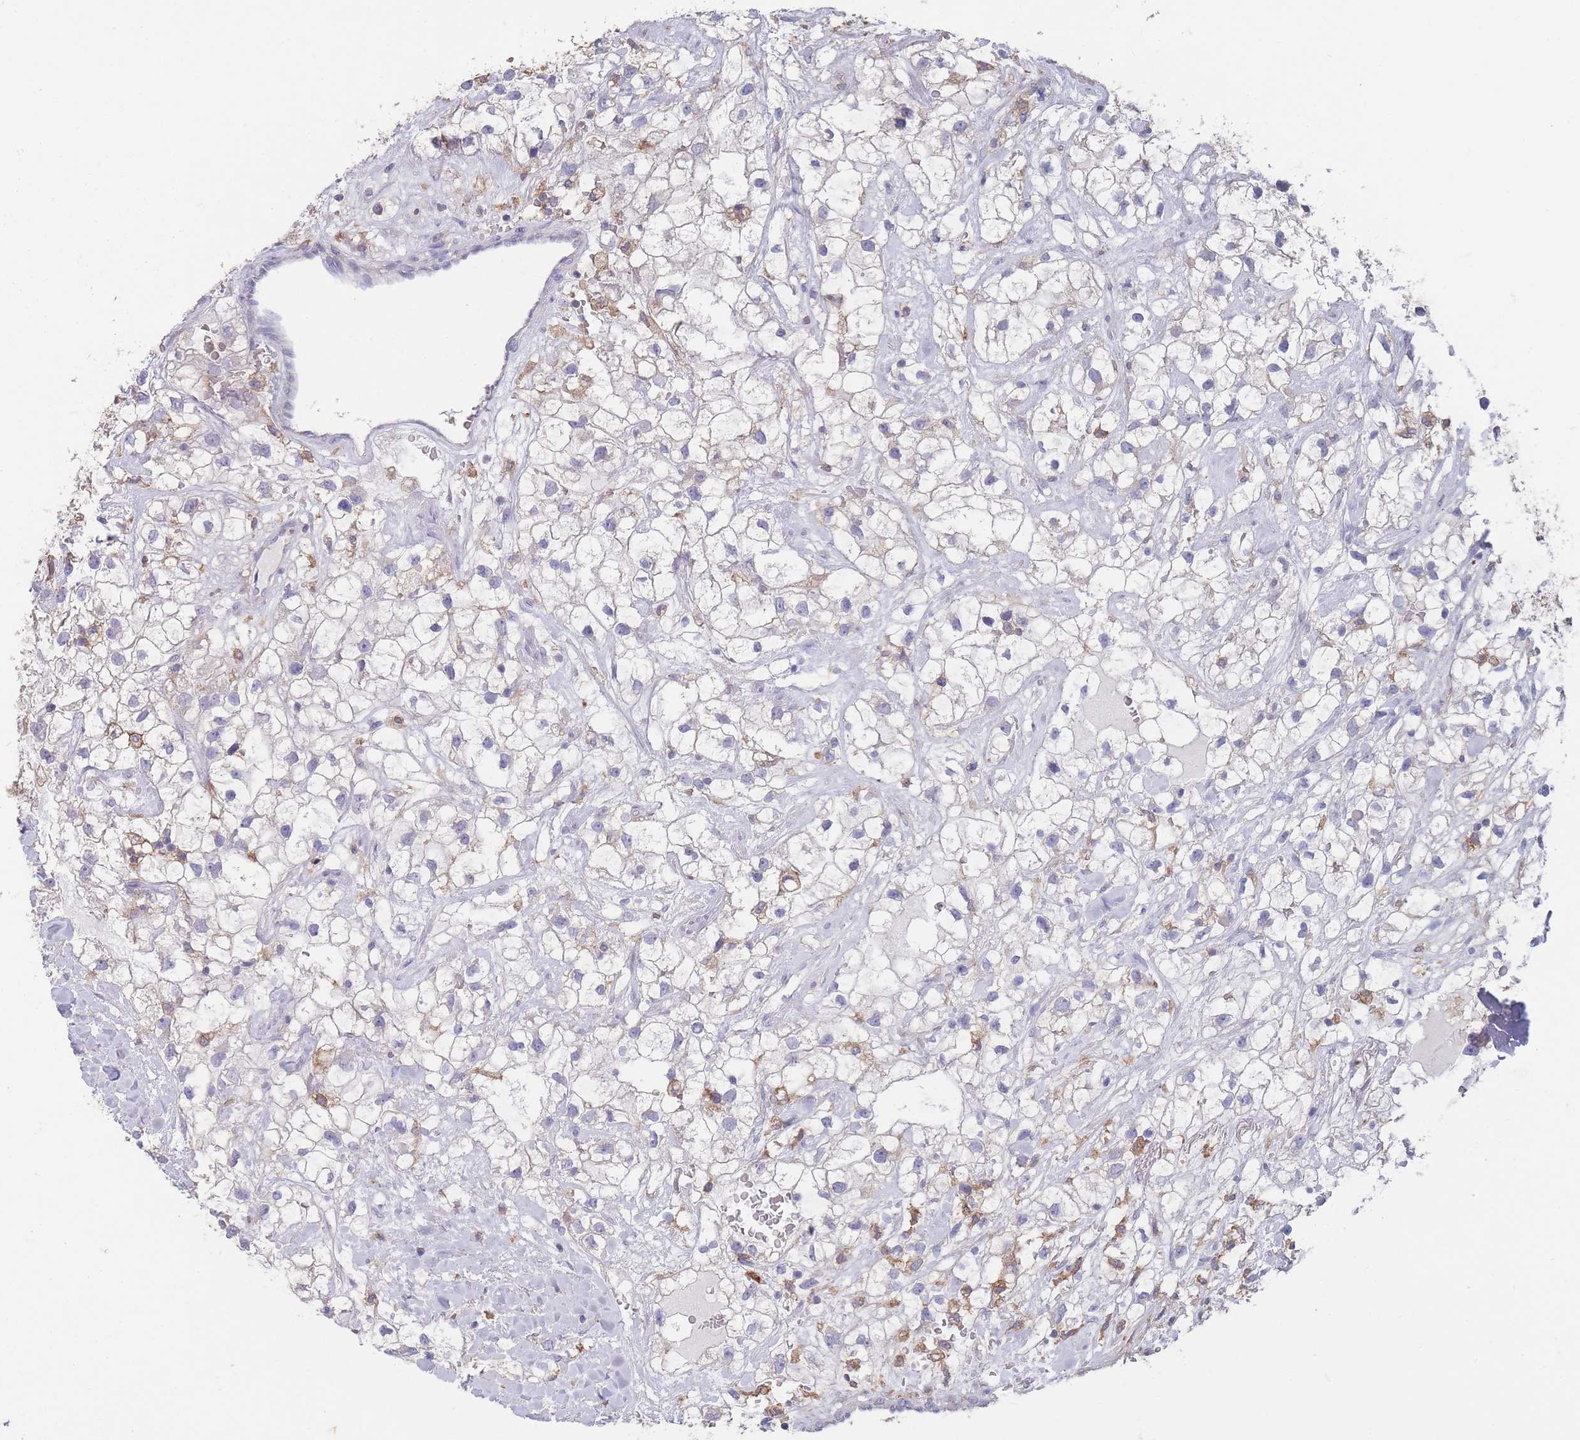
{"staining": {"intensity": "negative", "quantity": "none", "location": "none"}, "tissue": "renal cancer", "cell_type": "Tumor cells", "image_type": "cancer", "snomed": [{"axis": "morphology", "description": "Adenocarcinoma, NOS"}, {"axis": "topography", "description": "Kidney"}], "caption": "Tumor cells are negative for brown protein staining in adenocarcinoma (renal).", "gene": "CLEC12A", "patient": {"sex": "male", "age": 59}}